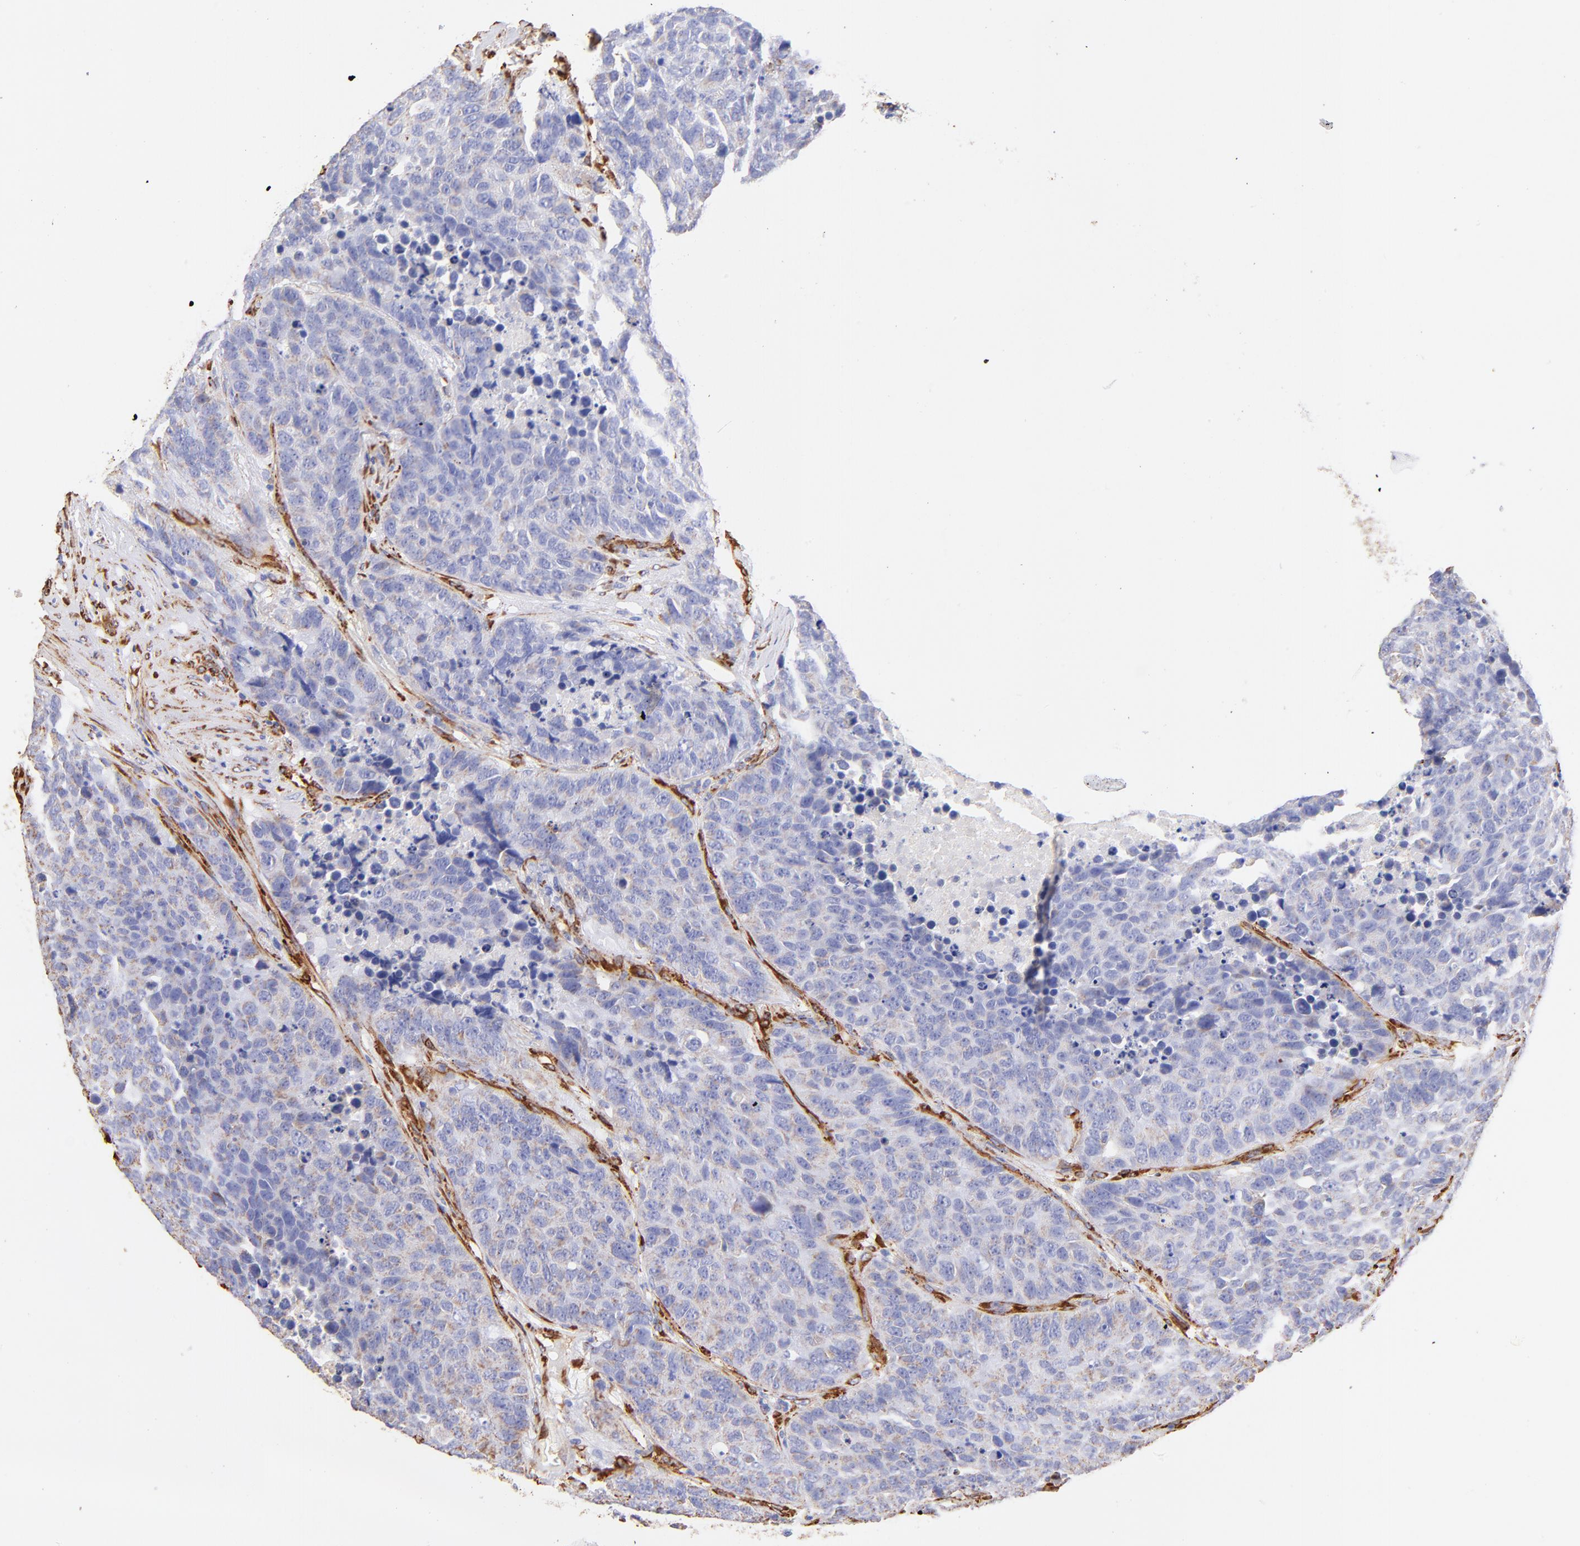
{"staining": {"intensity": "weak", "quantity": "25%-75%", "location": "cytoplasmic/membranous"}, "tissue": "carcinoid", "cell_type": "Tumor cells", "image_type": "cancer", "snomed": [{"axis": "morphology", "description": "Carcinoid, malignant, NOS"}, {"axis": "topography", "description": "Lung"}], "caption": "Immunohistochemistry photomicrograph of neoplastic tissue: carcinoid stained using IHC exhibits low levels of weak protein expression localized specifically in the cytoplasmic/membranous of tumor cells, appearing as a cytoplasmic/membranous brown color.", "gene": "SPARC", "patient": {"sex": "male", "age": 60}}